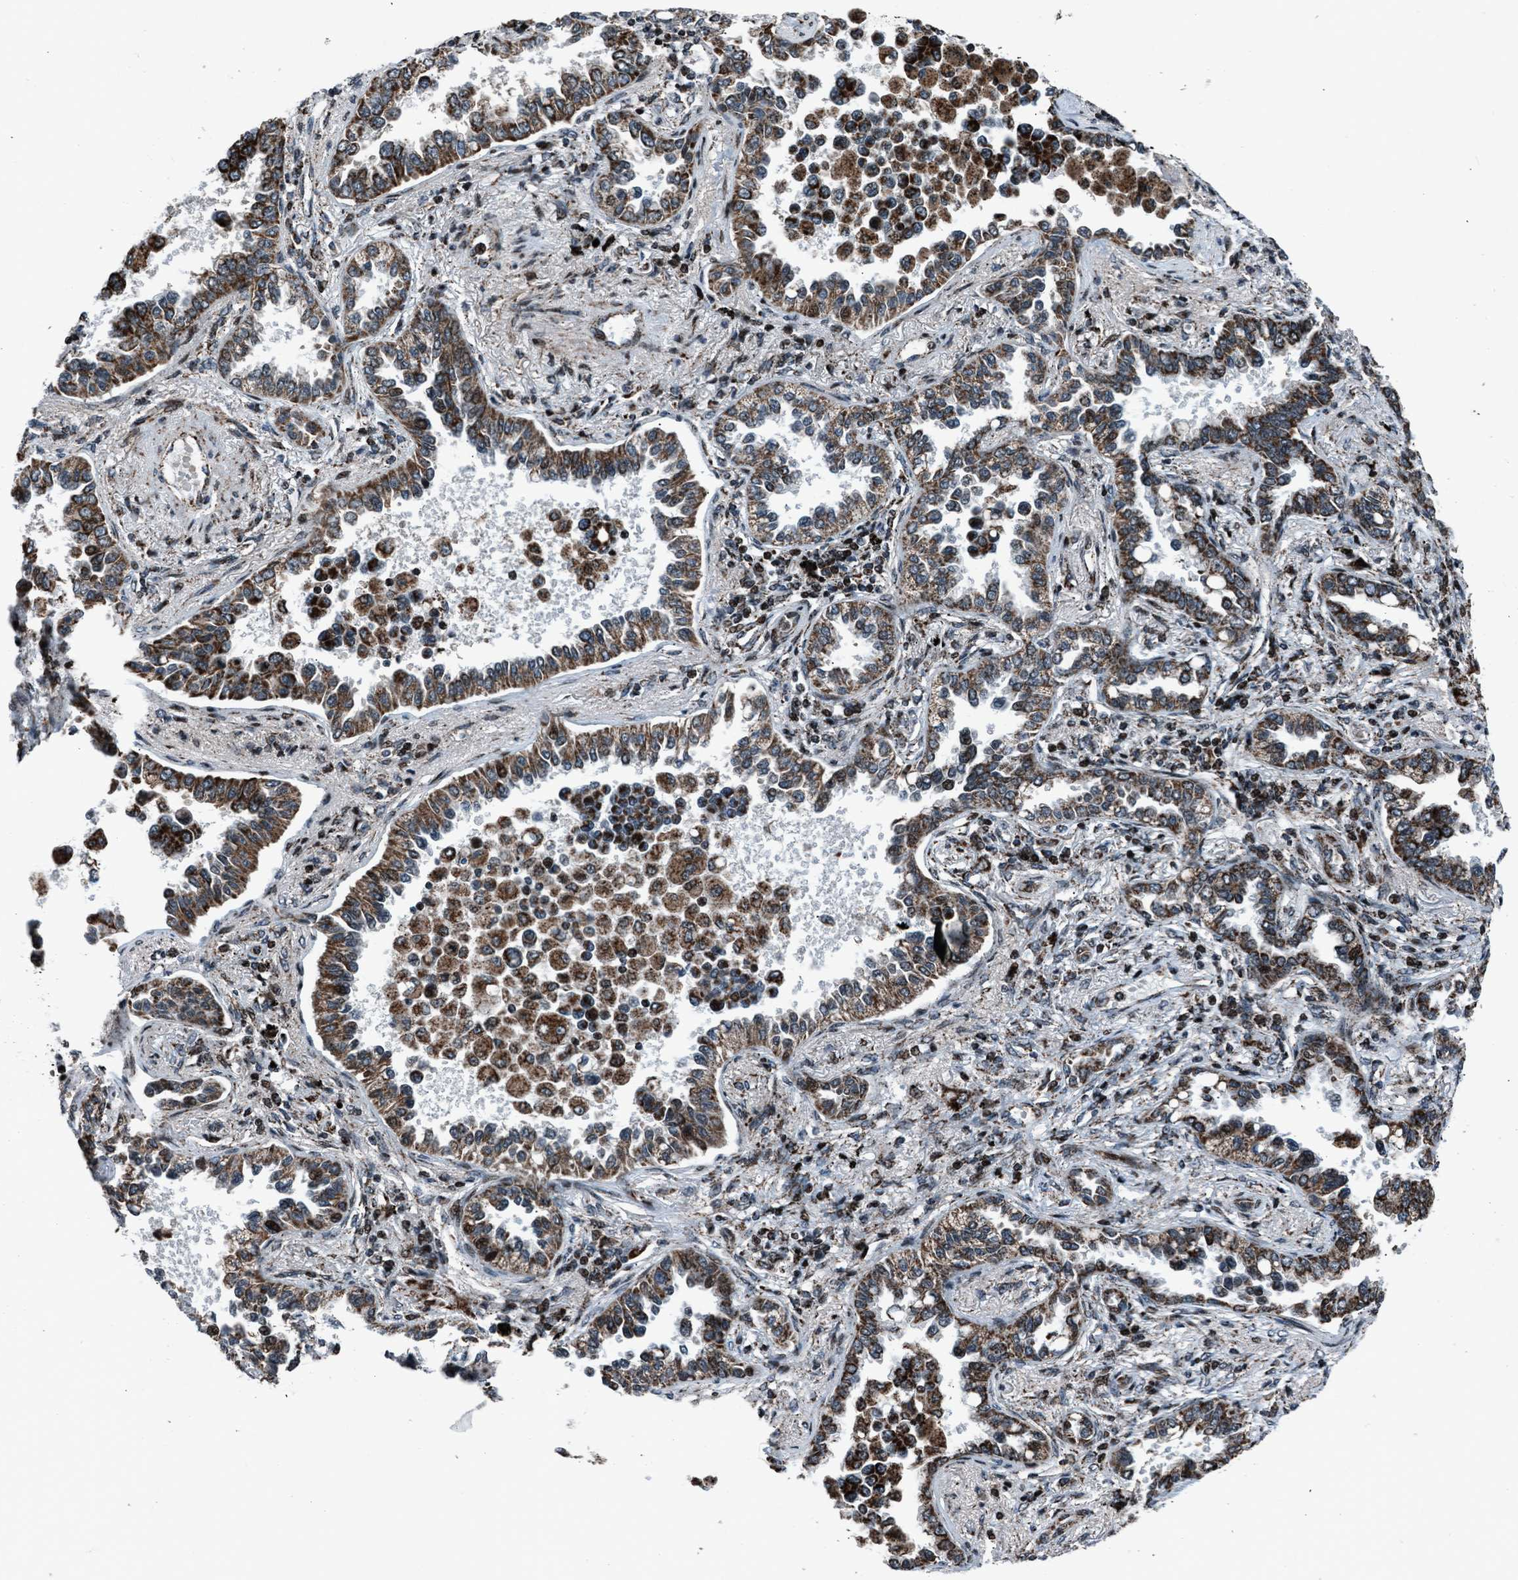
{"staining": {"intensity": "strong", "quantity": ">75%", "location": "cytoplasmic/membranous"}, "tissue": "lung cancer", "cell_type": "Tumor cells", "image_type": "cancer", "snomed": [{"axis": "morphology", "description": "Normal tissue, NOS"}, {"axis": "morphology", "description": "Adenocarcinoma, NOS"}, {"axis": "topography", "description": "Lung"}], "caption": "A brown stain highlights strong cytoplasmic/membranous staining of a protein in human lung adenocarcinoma tumor cells.", "gene": "MORC3", "patient": {"sex": "male", "age": 59}}